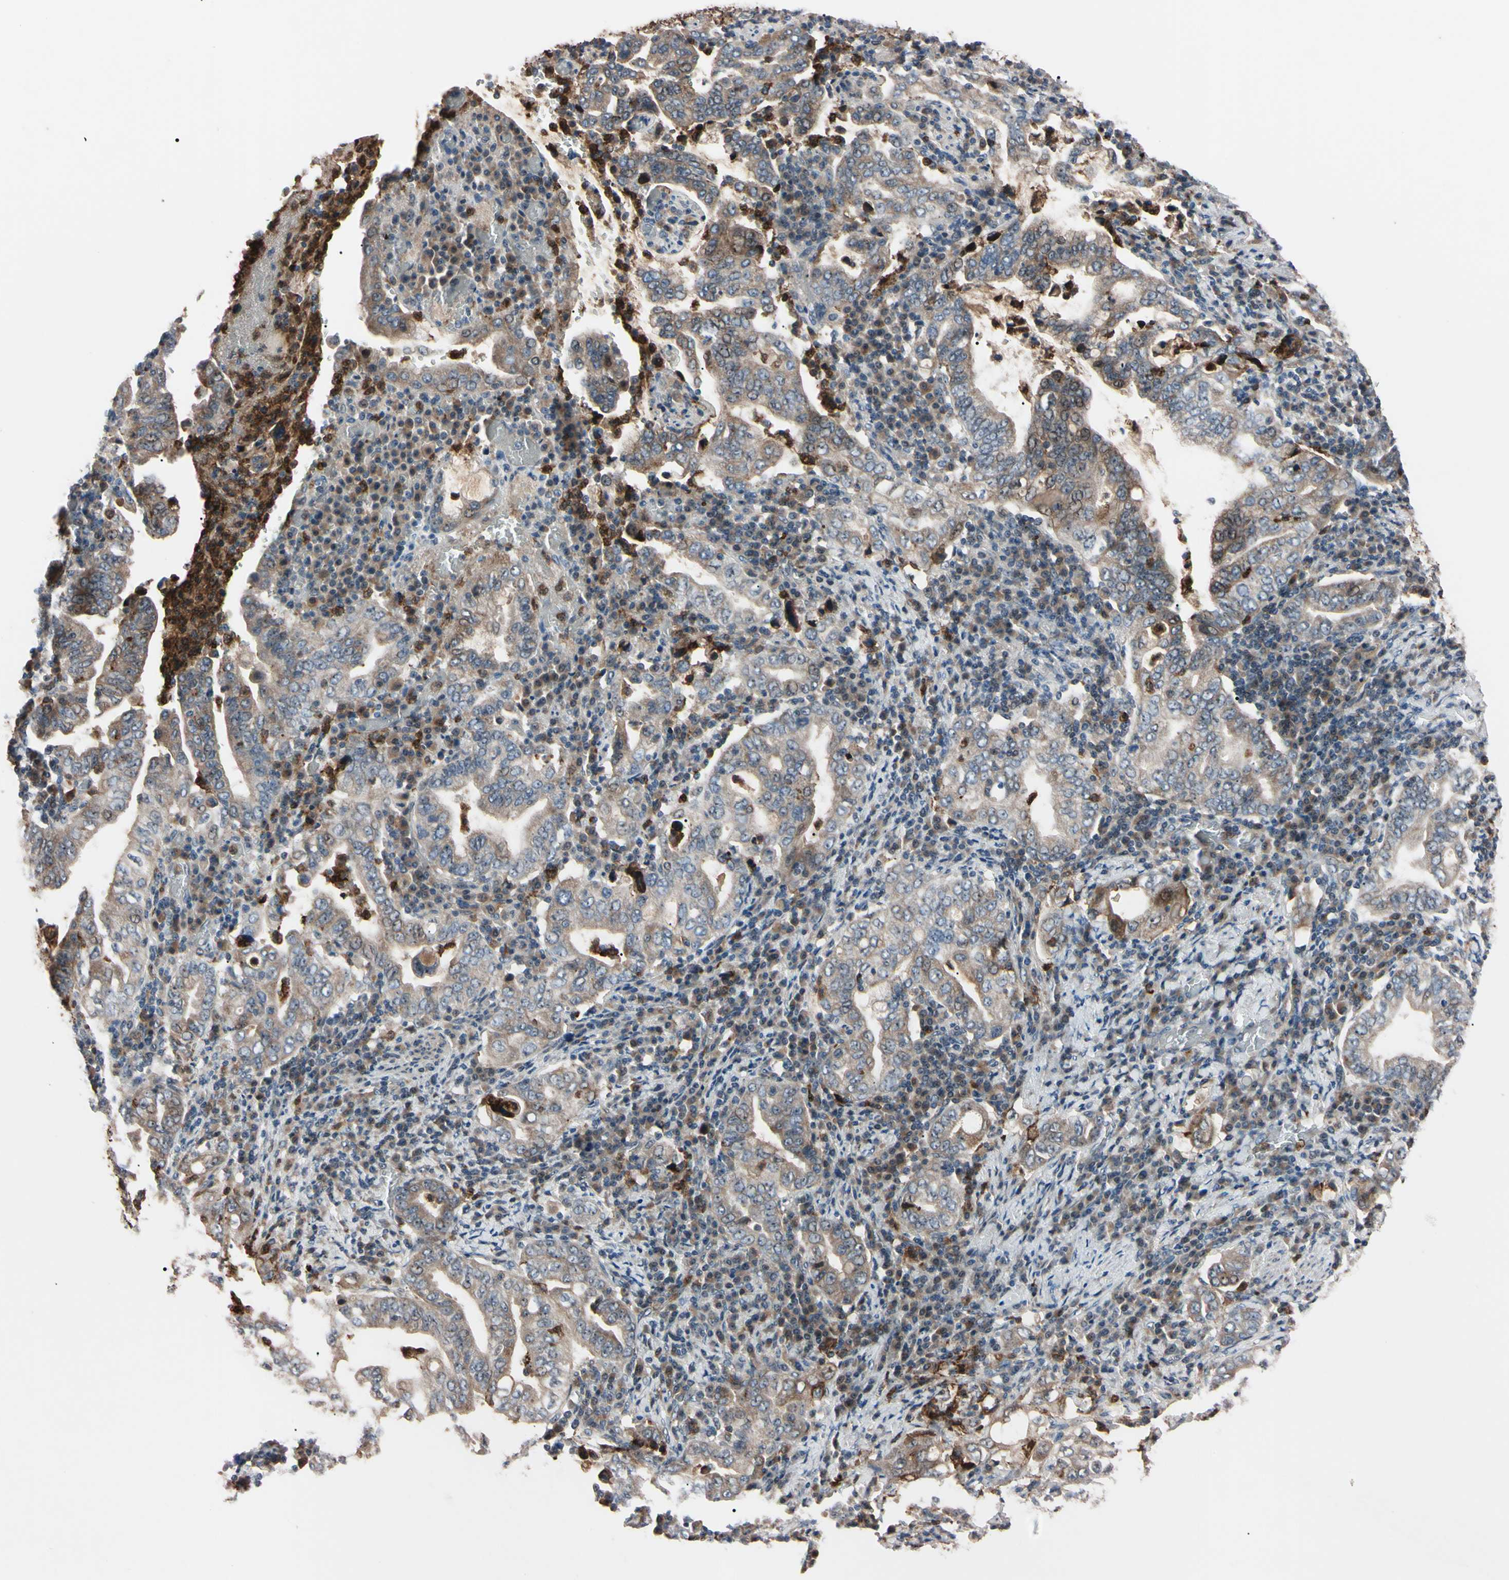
{"staining": {"intensity": "weak", "quantity": ">75%", "location": "cytoplasmic/membranous"}, "tissue": "stomach cancer", "cell_type": "Tumor cells", "image_type": "cancer", "snomed": [{"axis": "morphology", "description": "Normal tissue, NOS"}, {"axis": "morphology", "description": "Adenocarcinoma, NOS"}, {"axis": "topography", "description": "Esophagus"}, {"axis": "topography", "description": "Stomach, upper"}, {"axis": "topography", "description": "Peripheral nerve tissue"}], "caption": "Stomach cancer stained with a brown dye displays weak cytoplasmic/membranous positive positivity in about >75% of tumor cells.", "gene": "TRAF5", "patient": {"sex": "male", "age": 62}}